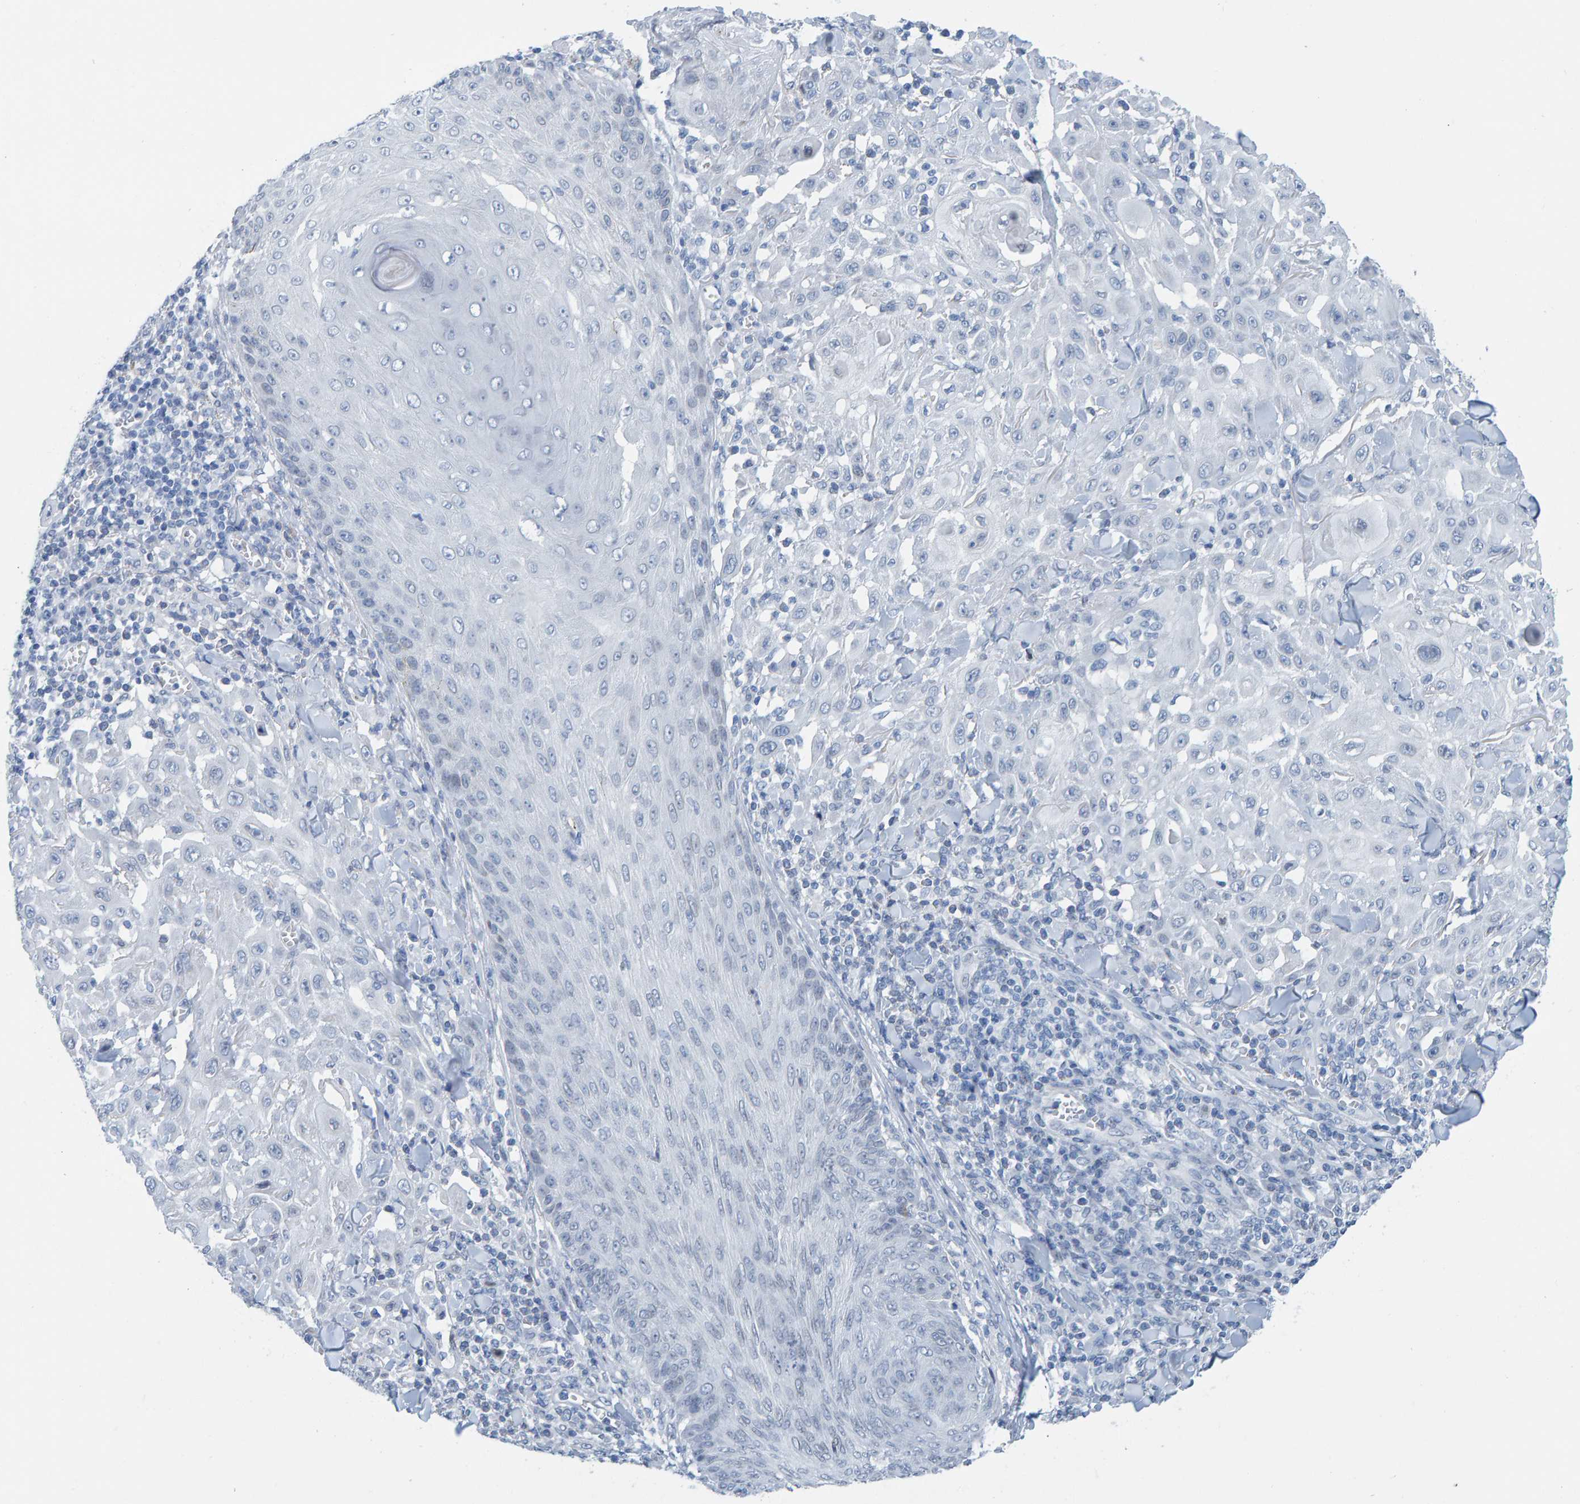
{"staining": {"intensity": "negative", "quantity": "none", "location": "none"}, "tissue": "skin cancer", "cell_type": "Tumor cells", "image_type": "cancer", "snomed": [{"axis": "morphology", "description": "Squamous cell carcinoma, NOS"}, {"axis": "topography", "description": "Skin"}], "caption": "A high-resolution image shows immunohistochemistry staining of skin cancer (squamous cell carcinoma), which shows no significant expression in tumor cells.", "gene": "LMNB2", "patient": {"sex": "male", "age": 24}}